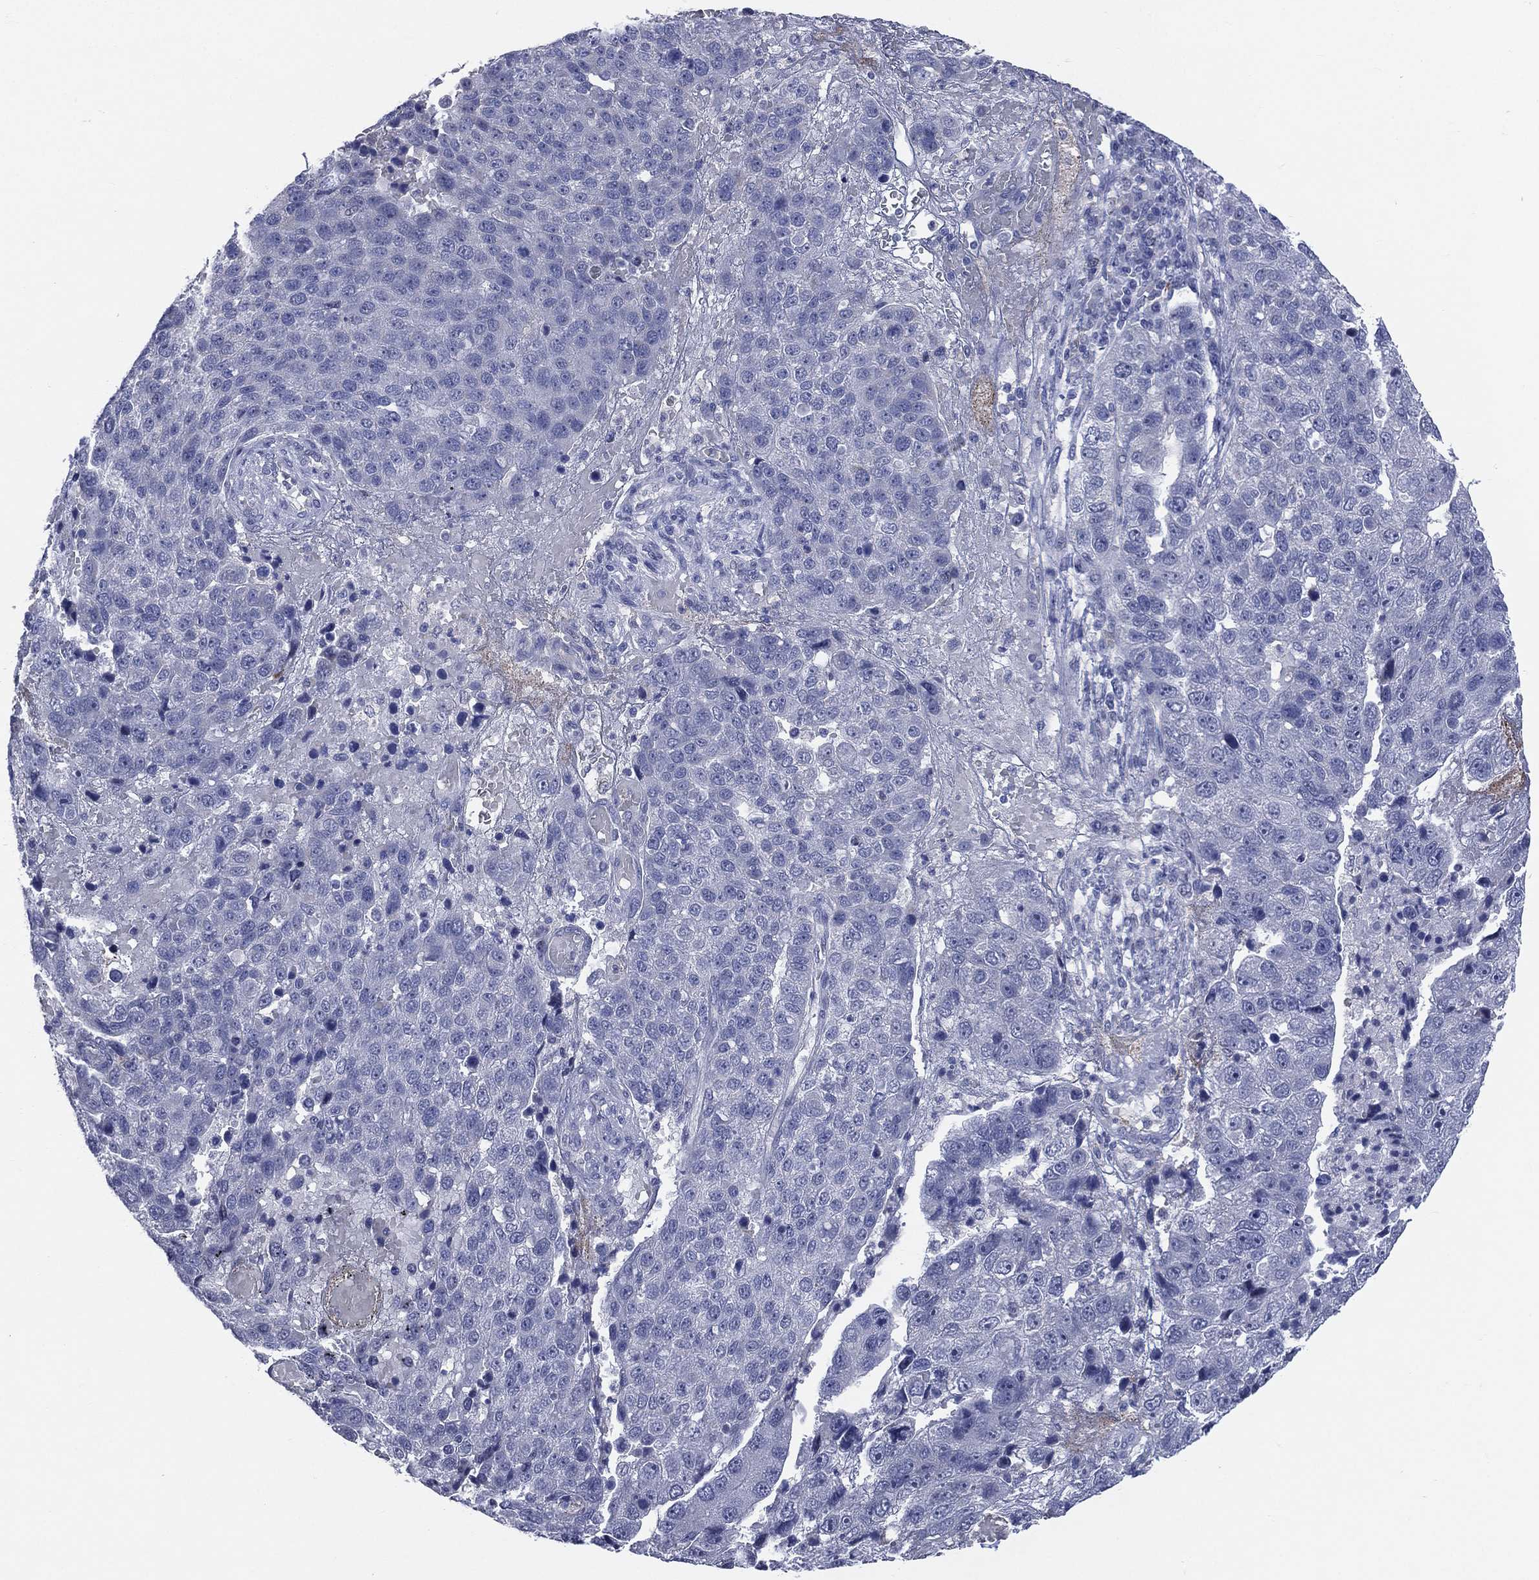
{"staining": {"intensity": "negative", "quantity": "none", "location": "none"}, "tissue": "pancreatic cancer", "cell_type": "Tumor cells", "image_type": "cancer", "snomed": [{"axis": "morphology", "description": "Adenocarcinoma, NOS"}, {"axis": "topography", "description": "Pancreas"}], "caption": "Tumor cells are negative for brown protein staining in pancreatic cancer.", "gene": "AKAP3", "patient": {"sex": "female", "age": 61}}